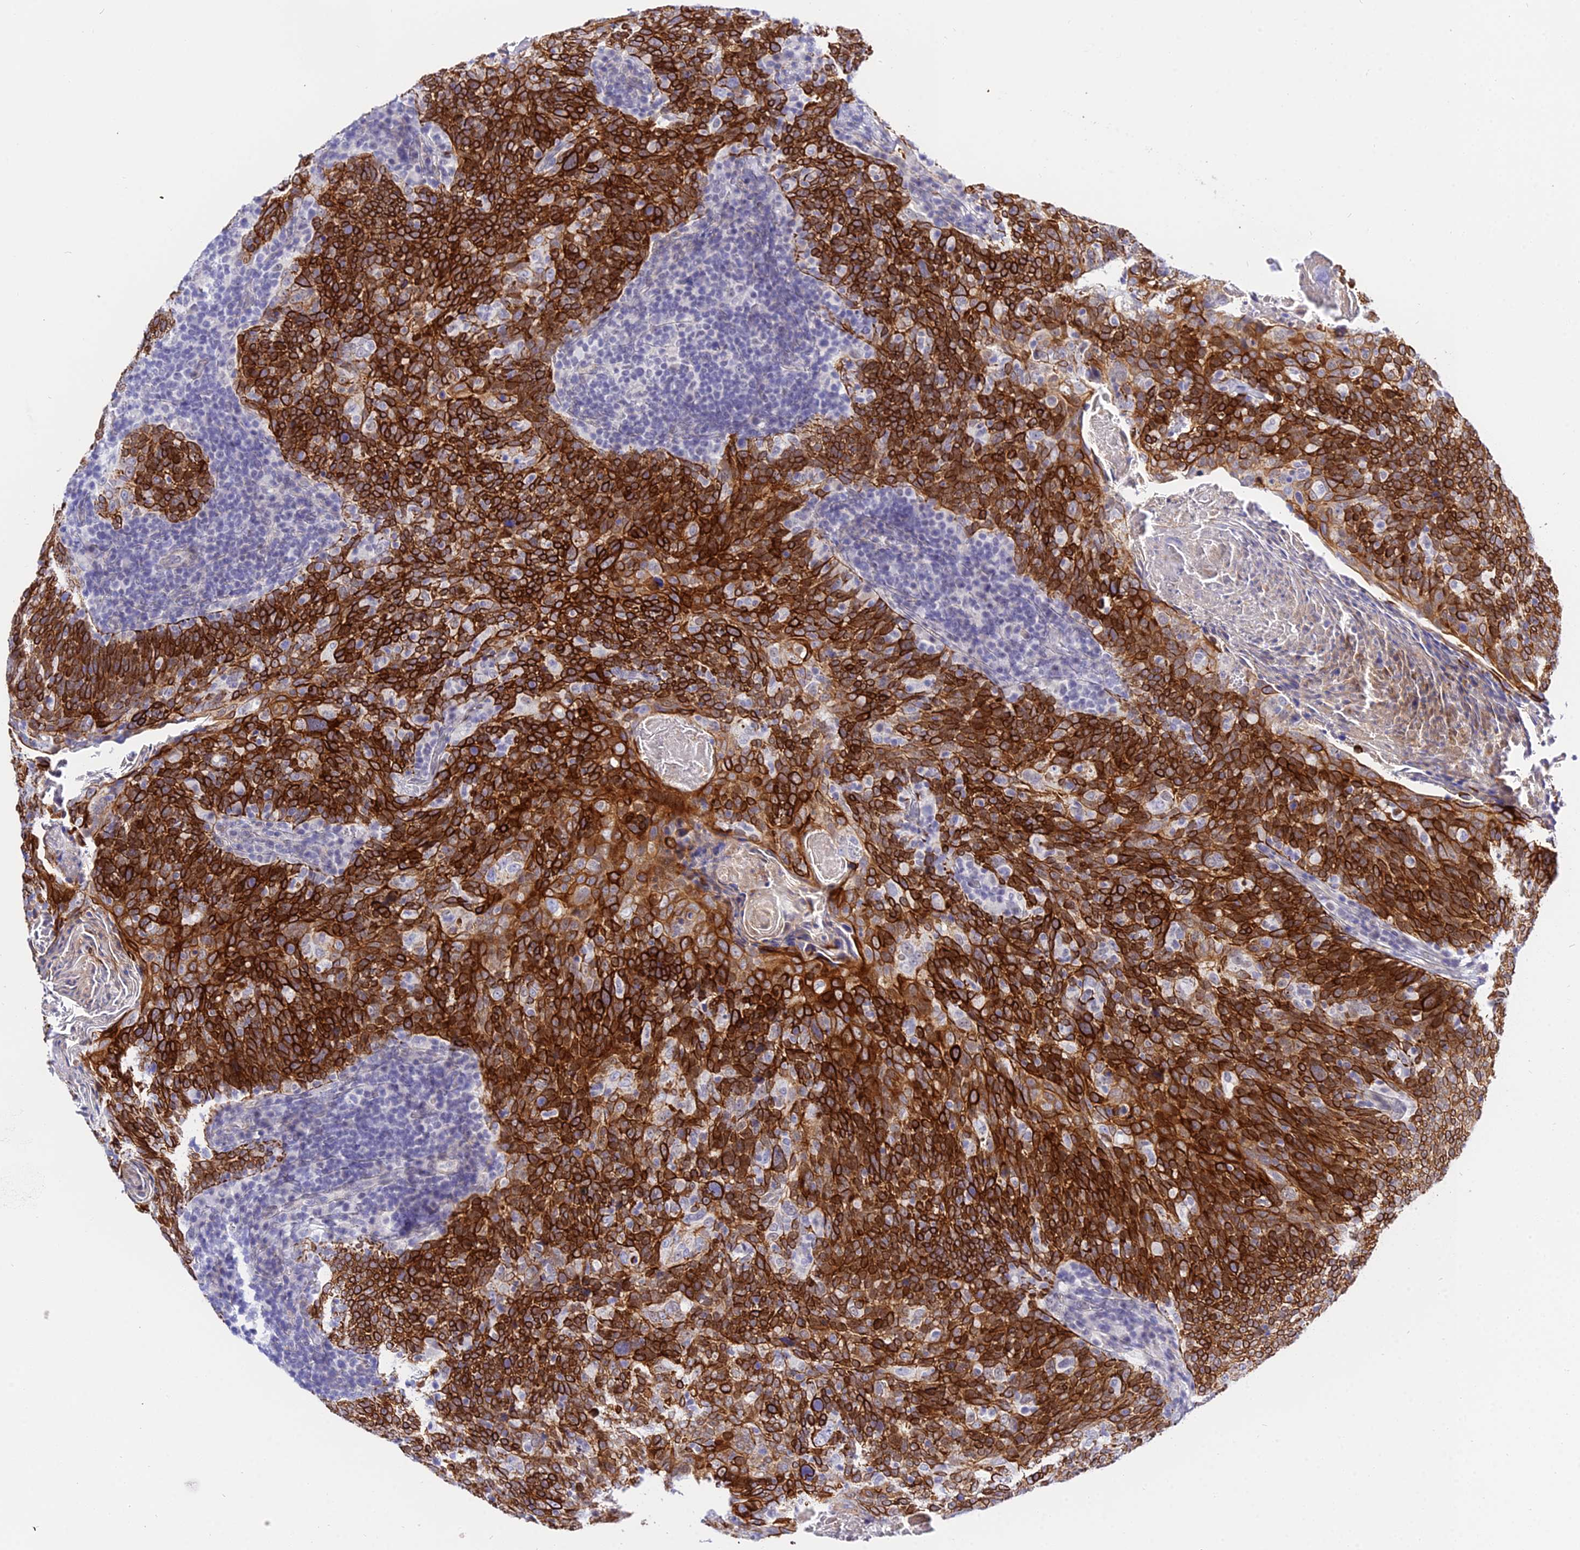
{"staining": {"intensity": "strong", "quantity": ">75%", "location": "cytoplasmic/membranous"}, "tissue": "head and neck cancer", "cell_type": "Tumor cells", "image_type": "cancer", "snomed": [{"axis": "morphology", "description": "Squamous cell carcinoma, NOS"}, {"axis": "morphology", "description": "Squamous cell carcinoma, metastatic, NOS"}, {"axis": "topography", "description": "Lymph node"}, {"axis": "topography", "description": "Head-Neck"}], "caption": "IHC photomicrograph of neoplastic tissue: human head and neck cancer stained using immunohistochemistry (IHC) exhibits high levels of strong protein expression localized specifically in the cytoplasmic/membranous of tumor cells, appearing as a cytoplasmic/membranous brown color.", "gene": "ZNF628", "patient": {"sex": "male", "age": 62}}